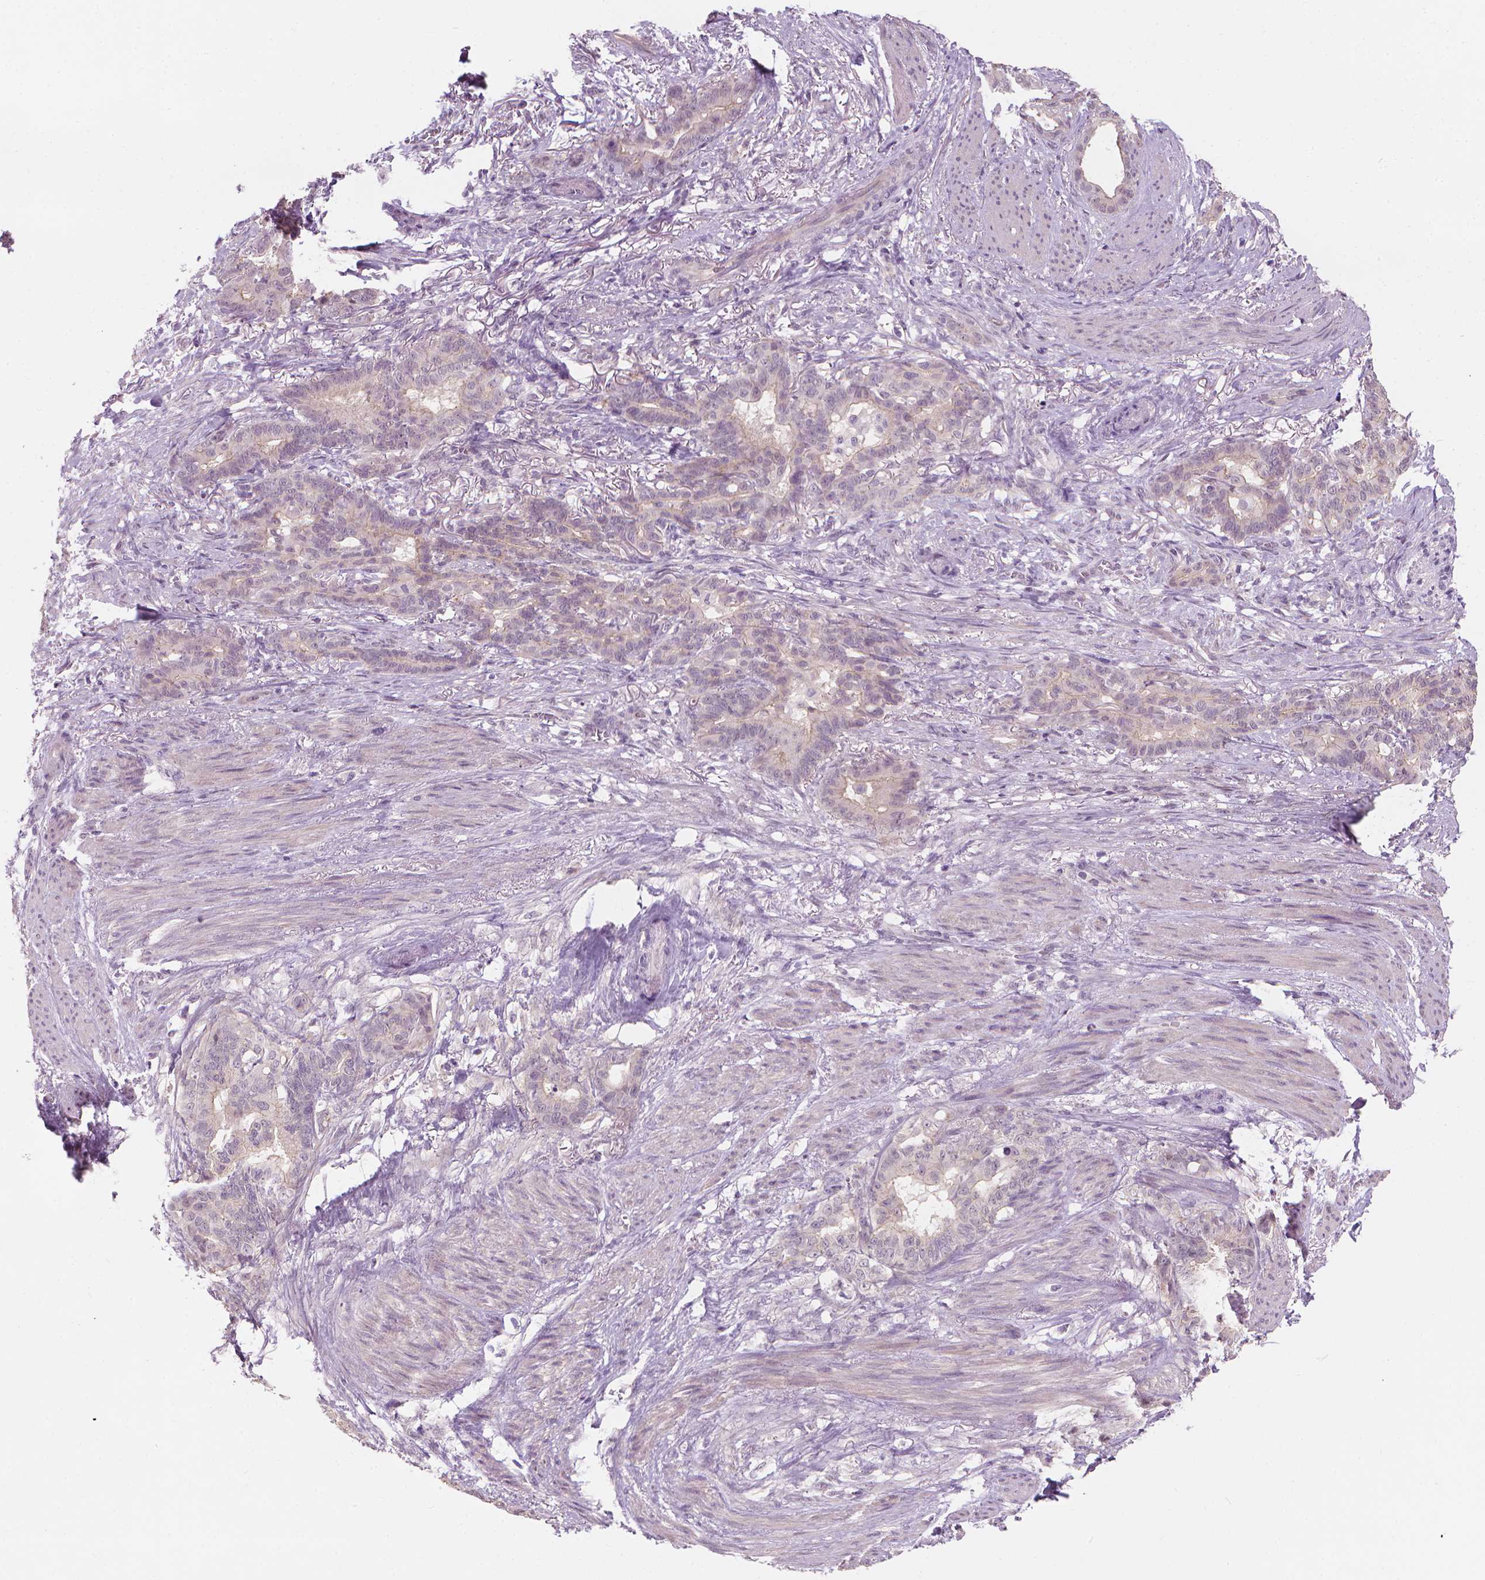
{"staining": {"intensity": "weak", "quantity": "<25%", "location": "cytoplasmic/membranous"}, "tissue": "stomach cancer", "cell_type": "Tumor cells", "image_type": "cancer", "snomed": [{"axis": "morphology", "description": "Normal tissue, NOS"}, {"axis": "morphology", "description": "Adenocarcinoma, NOS"}, {"axis": "topography", "description": "Esophagus"}, {"axis": "topography", "description": "Stomach, upper"}], "caption": "Photomicrograph shows no significant protein positivity in tumor cells of stomach cancer (adenocarcinoma). The staining is performed using DAB brown chromogen with nuclei counter-stained in using hematoxylin.", "gene": "SAXO2", "patient": {"sex": "male", "age": 62}}